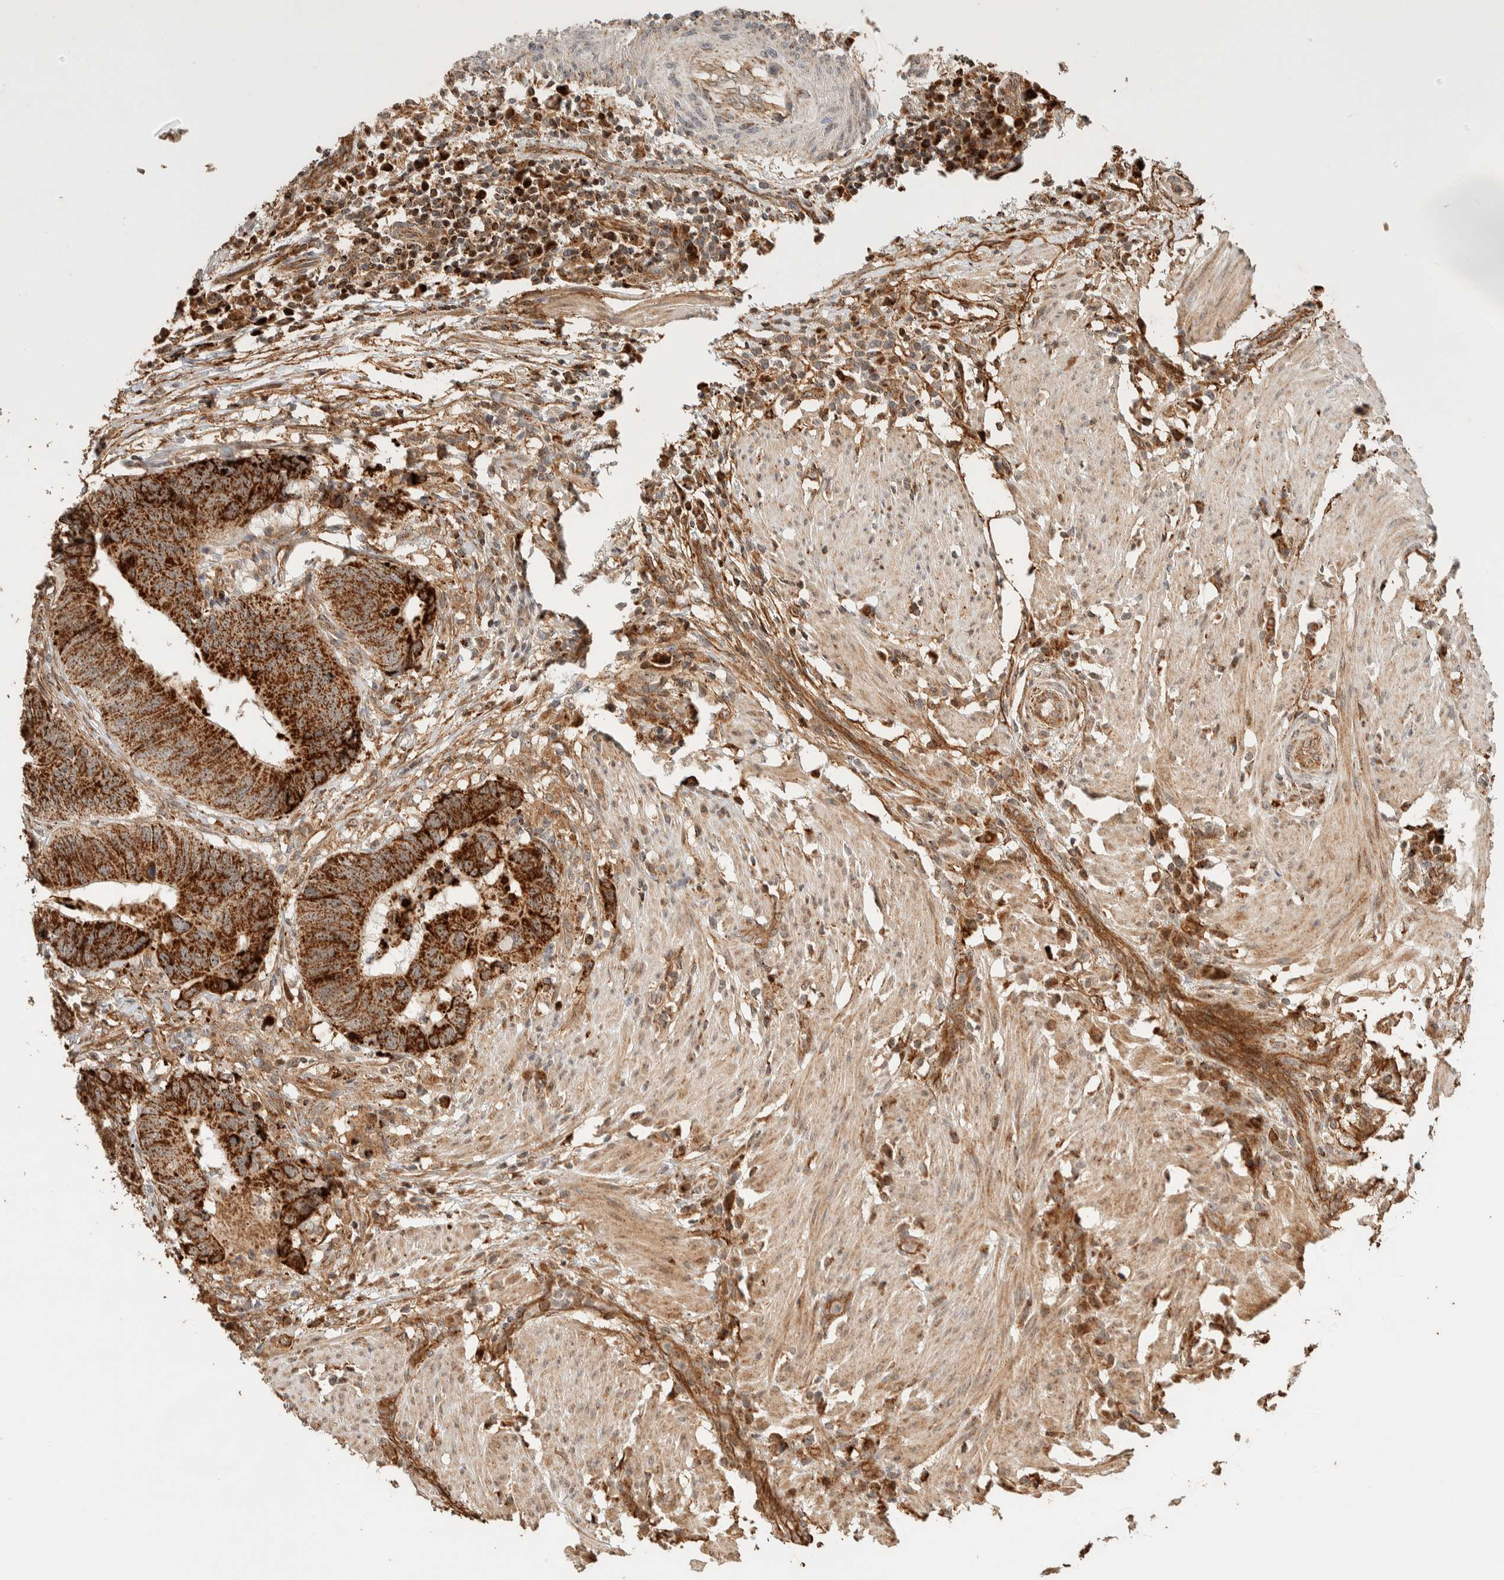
{"staining": {"intensity": "strong", "quantity": ">75%", "location": "cytoplasmic/membranous"}, "tissue": "colorectal cancer", "cell_type": "Tumor cells", "image_type": "cancer", "snomed": [{"axis": "morphology", "description": "Adenocarcinoma, NOS"}, {"axis": "topography", "description": "Colon"}], "caption": "Human colorectal cancer stained with a brown dye shows strong cytoplasmic/membranous positive staining in about >75% of tumor cells.", "gene": "KIF9", "patient": {"sex": "male", "age": 56}}